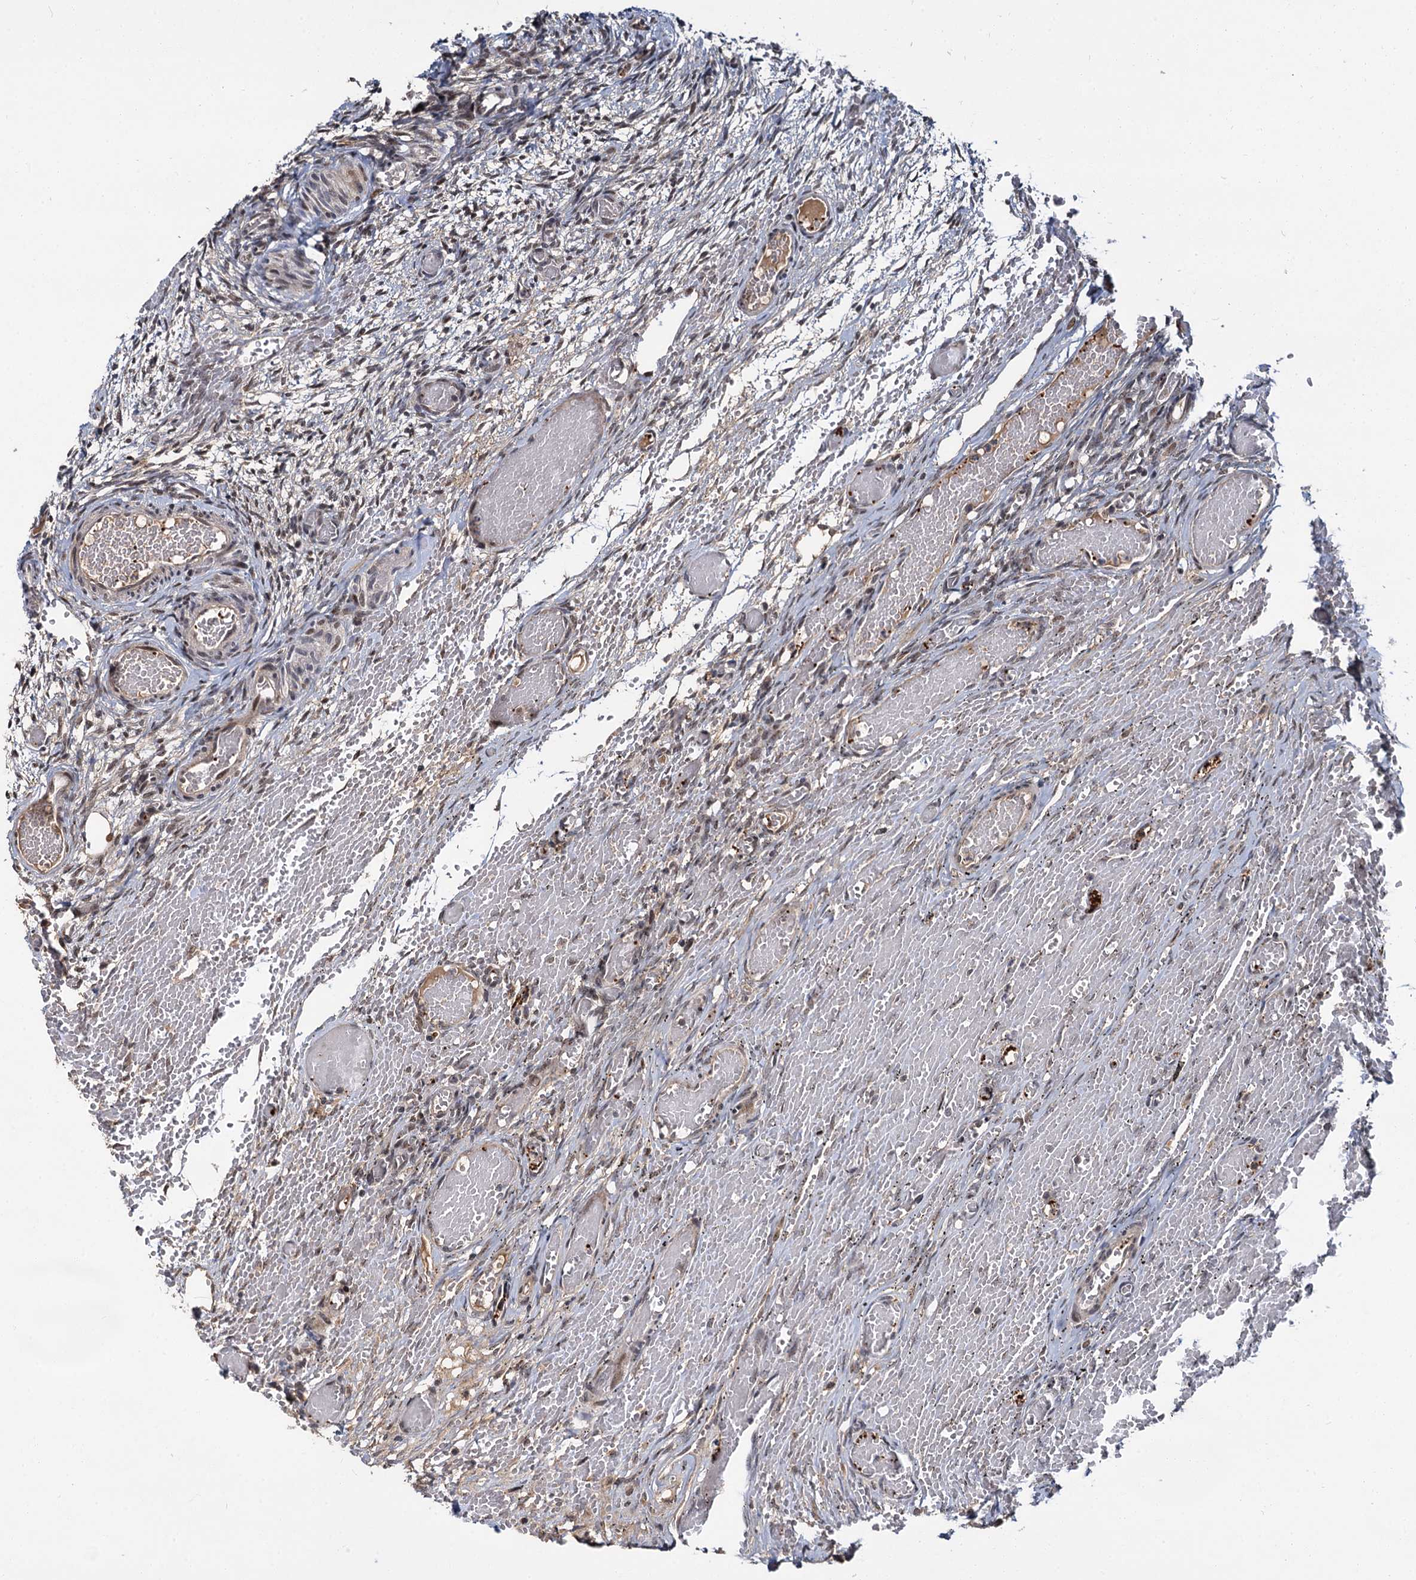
{"staining": {"intensity": "moderate", "quantity": "<25%", "location": "nuclear"}, "tissue": "ovary", "cell_type": "Ovarian stroma cells", "image_type": "normal", "snomed": [{"axis": "morphology", "description": "Adenocarcinoma, NOS"}, {"axis": "topography", "description": "Endometrium"}], "caption": "A histopathology image of human ovary stained for a protein exhibits moderate nuclear brown staining in ovarian stroma cells. (DAB (3,3'-diaminobenzidine) = brown stain, brightfield microscopy at high magnification).", "gene": "MBD6", "patient": {"sex": "female", "age": 32}}